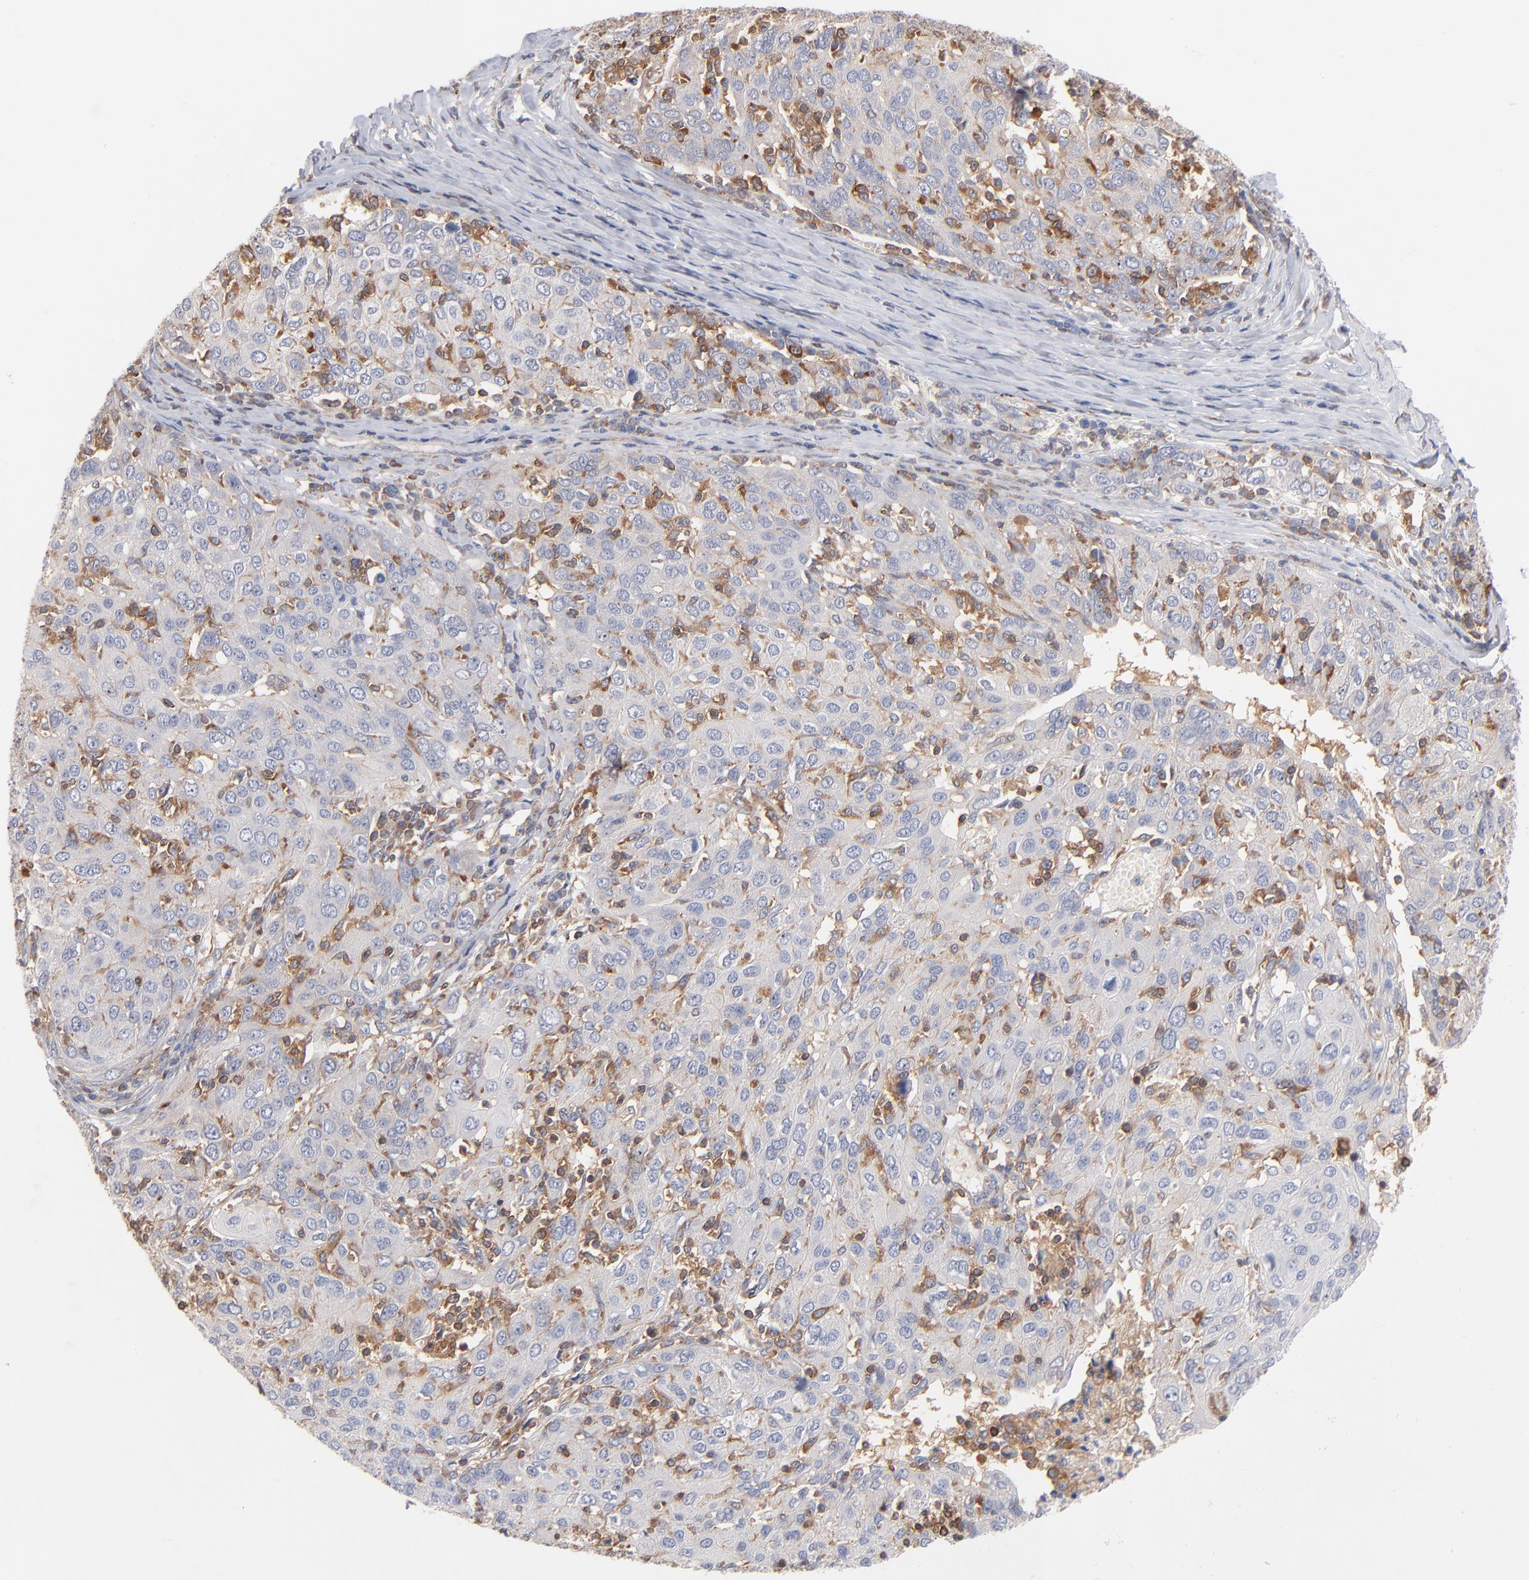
{"staining": {"intensity": "moderate", "quantity": "25%-75%", "location": "cytoplasmic/membranous"}, "tissue": "ovarian cancer", "cell_type": "Tumor cells", "image_type": "cancer", "snomed": [{"axis": "morphology", "description": "Carcinoma, endometroid"}, {"axis": "topography", "description": "Ovary"}], "caption": "Ovarian cancer stained with DAB (3,3'-diaminobenzidine) immunohistochemistry displays medium levels of moderate cytoplasmic/membranous positivity in approximately 25%-75% of tumor cells.", "gene": "WIPF1", "patient": {"sex": "female", "age": 50}}